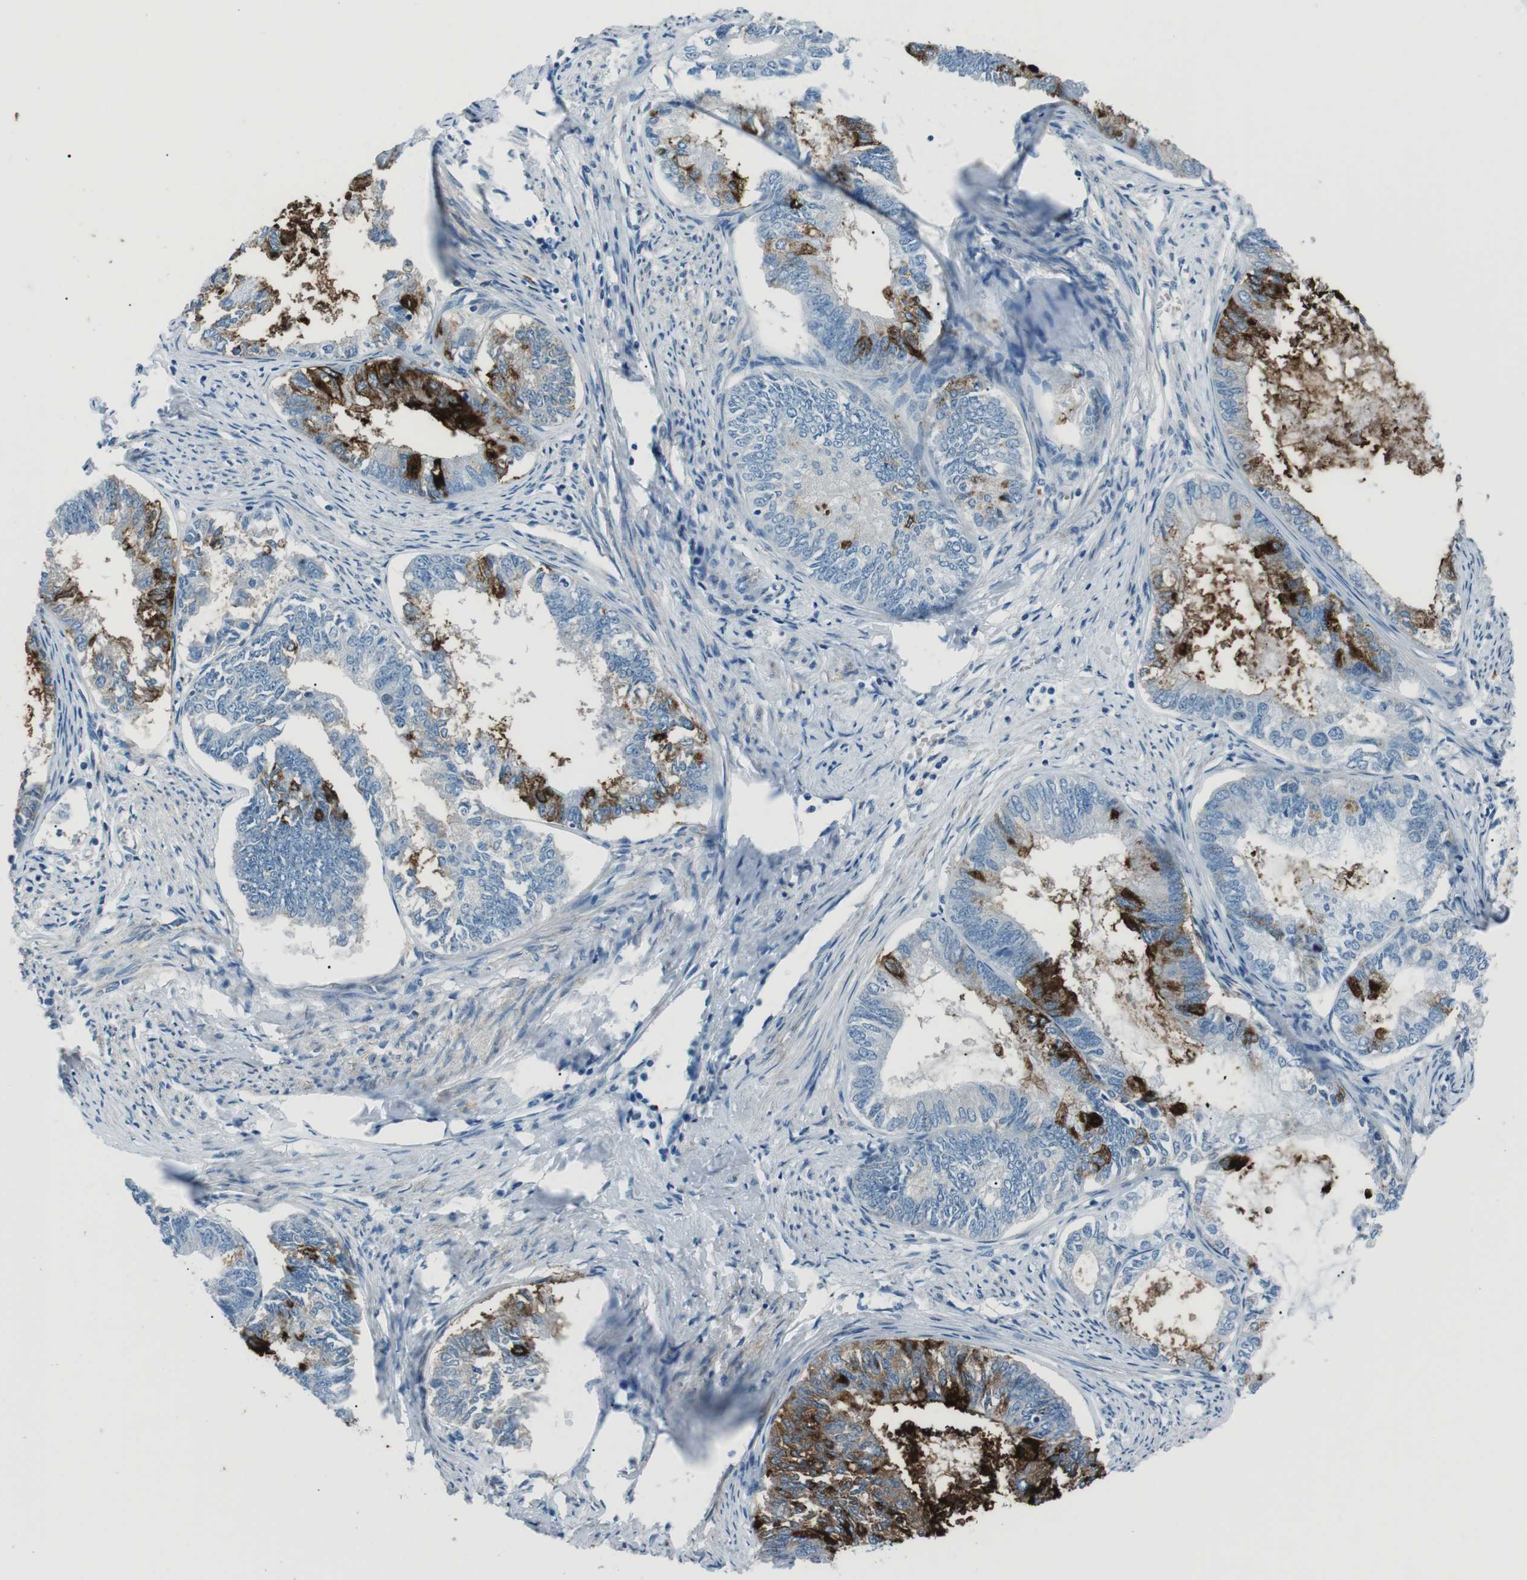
{"staining": {"intensity": "strong", "quantity": "<25%", "location": "cytoplasmic/membranous"}, "tissue": "endometrial cancer", "cell_type": "Tumor cells", "image_type": "cancer", "snomed": [{"axis": "morphology", "description": "Adenocarcinoma, NOS"}, {"axis": "topography", "description": "Endometrium"}], "caption": "A brown stain shows strong cytoplasmic/membranous positivity of a protein in human endometrial cancer (adenocarcinoma) tumor cells.", "gene": "ST6GAL1", "patient": {"sex": "female", "age": 86}}